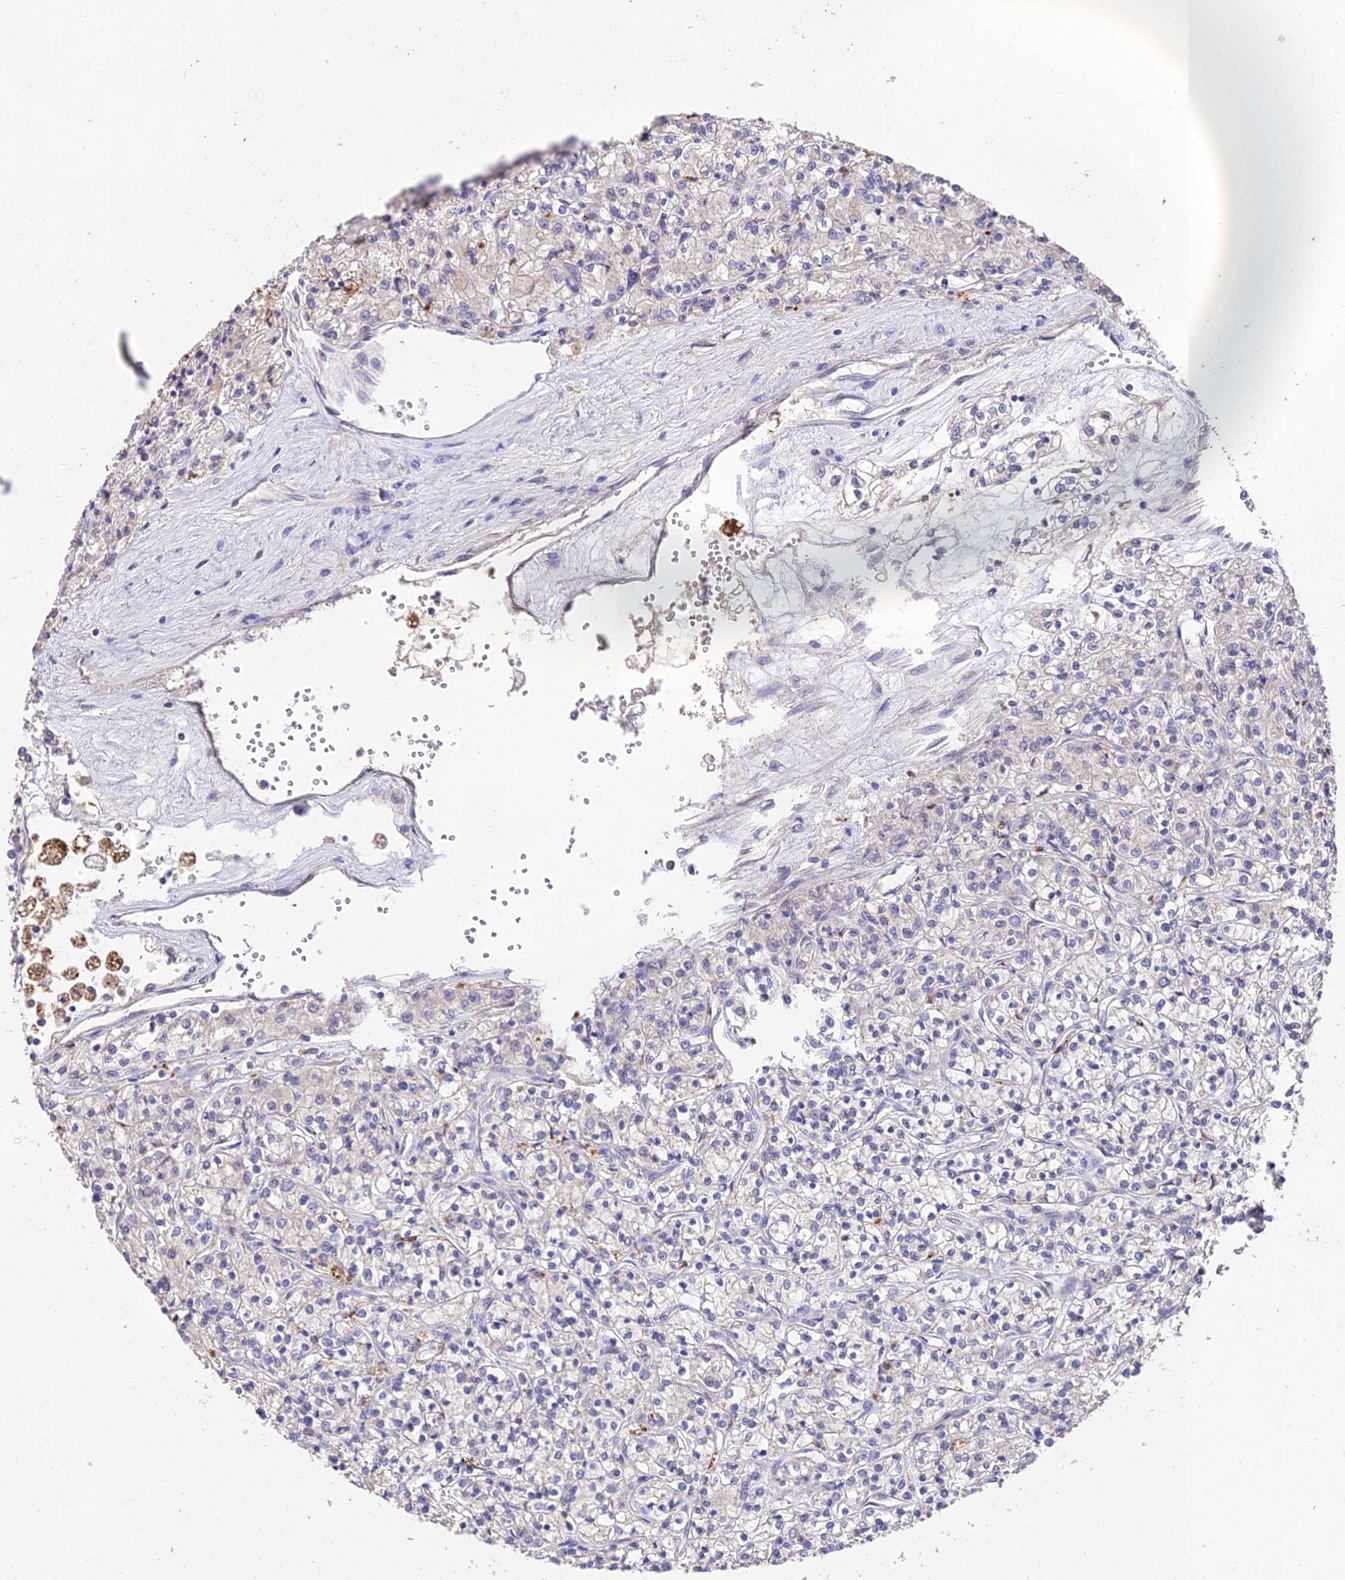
{"staining": {"intensity": "negative", "quantity": "none", "location": "none"}, "tissue": "renal cancer", "cell_type": "Tumor cells", "image_type": "cancer", "snomed": [{"axis": "morphology", "description": "Adenocarcinoma, NOS"}, {"axis": "topography", "description": "Kidney"}], "caption": "There is no significant positivity in tumor cells of adenocarcinoma (renal).", "gene": "SDHD", "patient": {"sex": "female", "age": 59}}